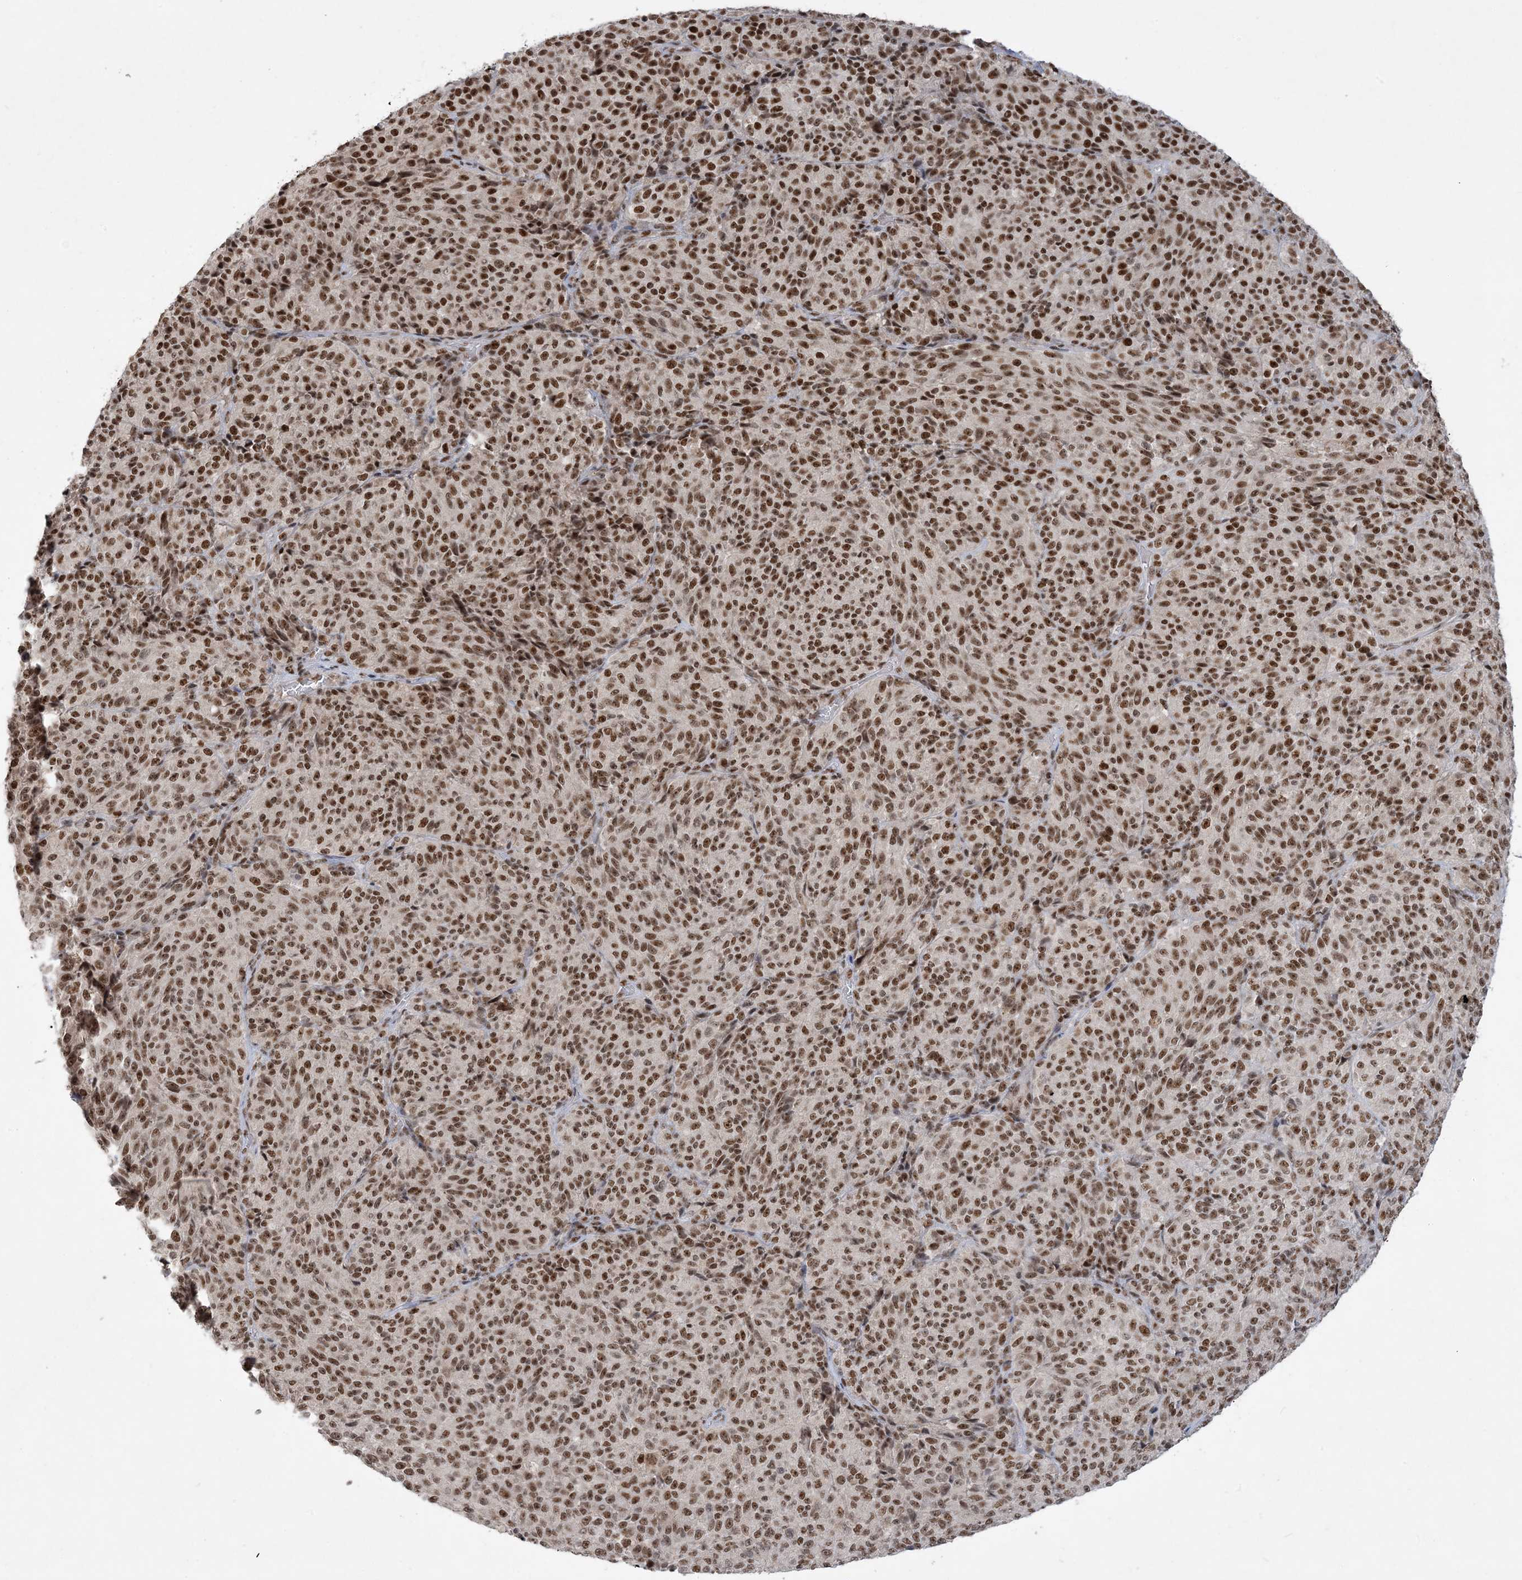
{"staining": {"intensity": "strong", "quantity": ">75%", "location": "nuclear"}, "tissue": "melanoma", "cell_type": "Tumor cells", "image_type": "cancer", "snomed": [{"axis": "morphology", "description": "Malignant melanoma, Metastatic site"}, {"axis": "topography", "description": "Brain"}], "caption": "Human melanoma stained for a protein (brown) shows strong nuclear positive staining in about >75% of tumor cells.", "gene": "PPIL2", "patient": {"sex": "female", "age": 56}}